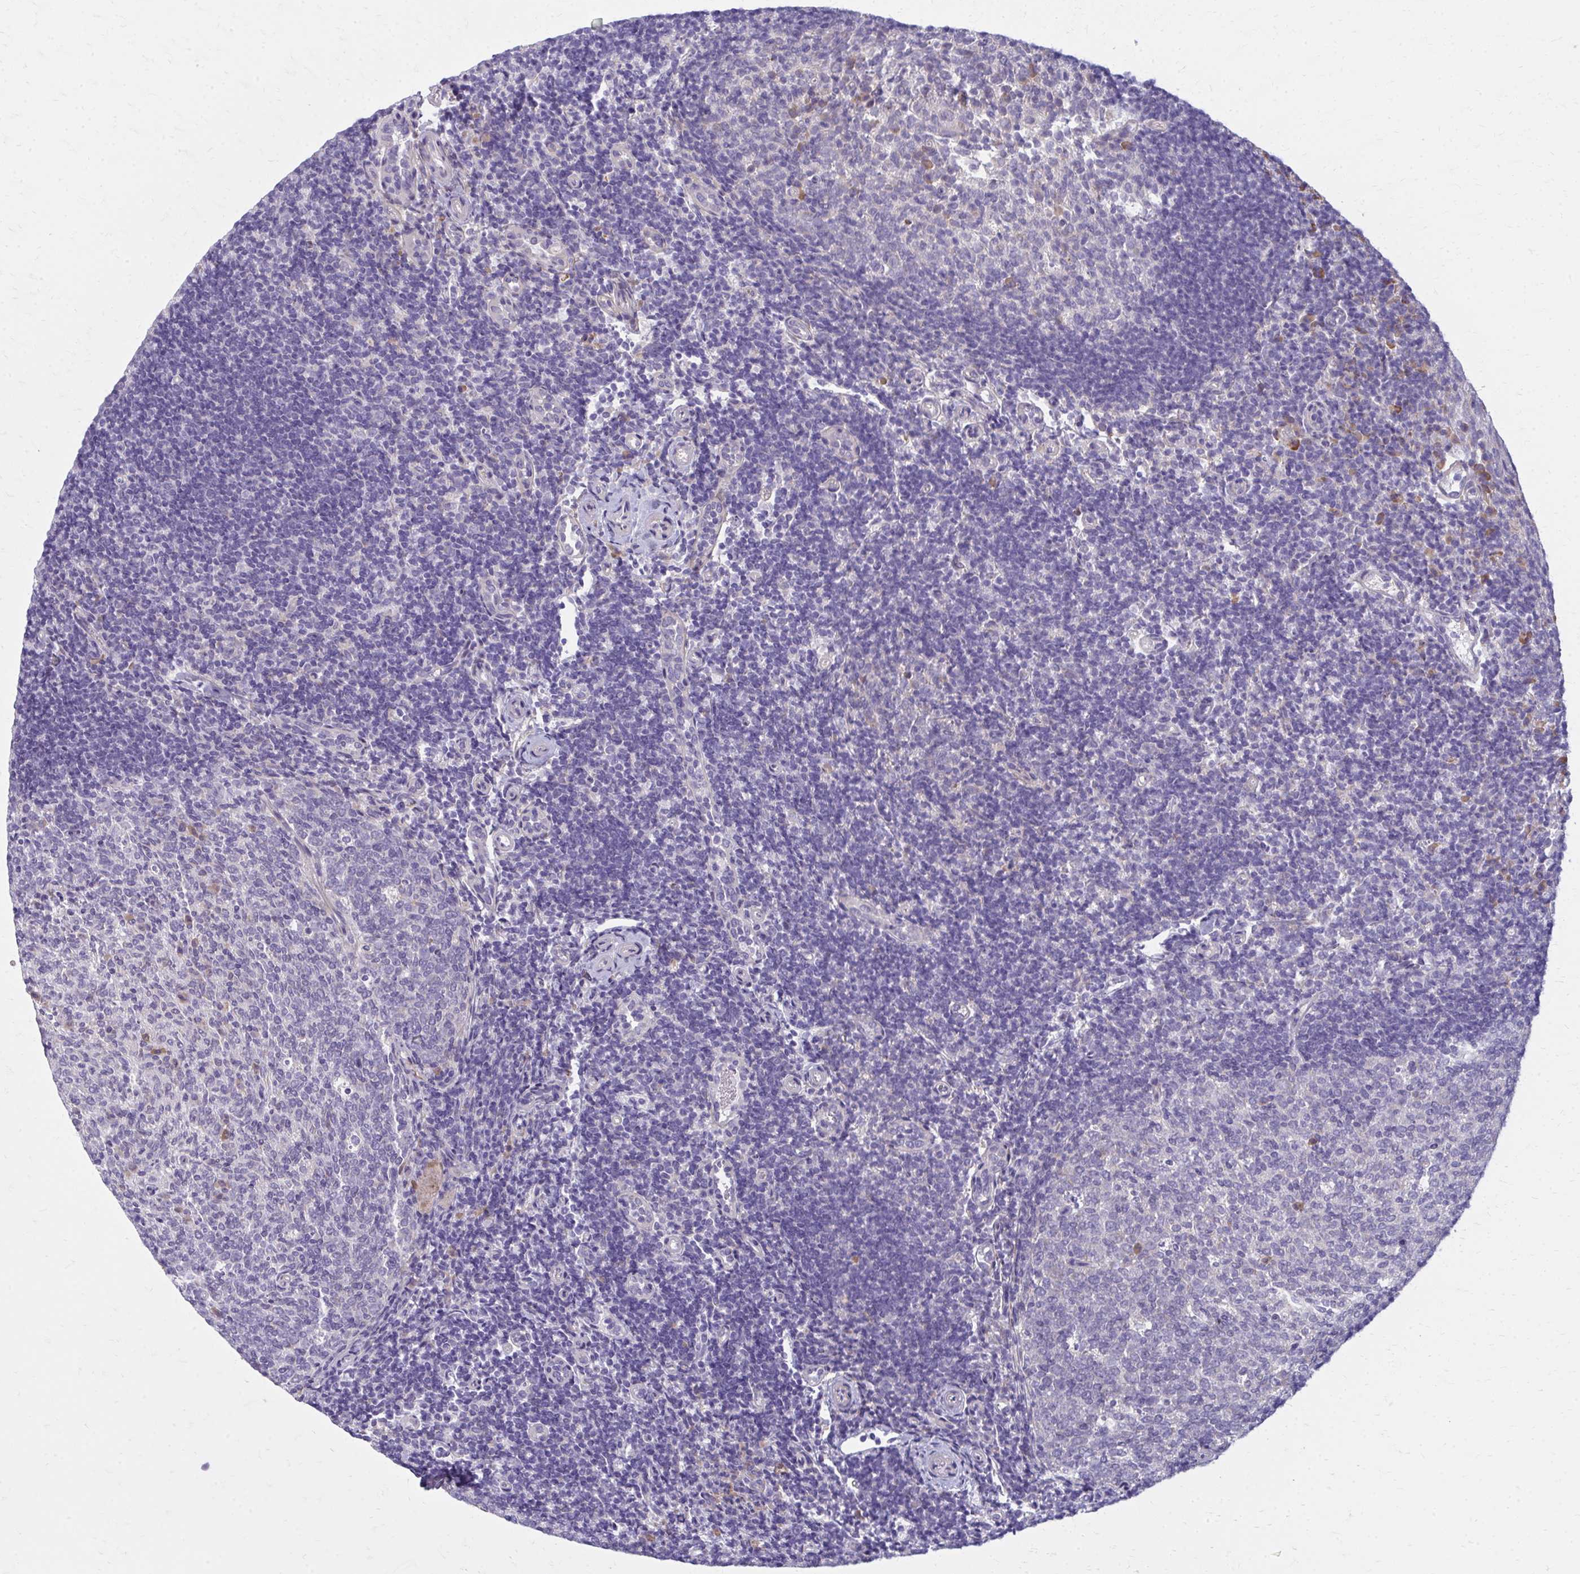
{"staining": {"intensity": "strong", "quantity": "<25%", "location": "cytoplasmic/membranous"}, "tissue": "tonsil", "cell_type": "Germinal center cells", "image_type": "normal", "snomed": [{"axis": "morphology", "description": "Normal tissue, NOS"}, {"axis": "topography", "description": "Tonsil"}], "caption": "Tonsil stained with DAB immunohistochemistry (IHC) displays medium levels of strong cytoplasmic/membranous staining in approximately <25% of germinal center cells.", "gene": "CEMP1", "patient": {"sex": "female", "age": 10}}